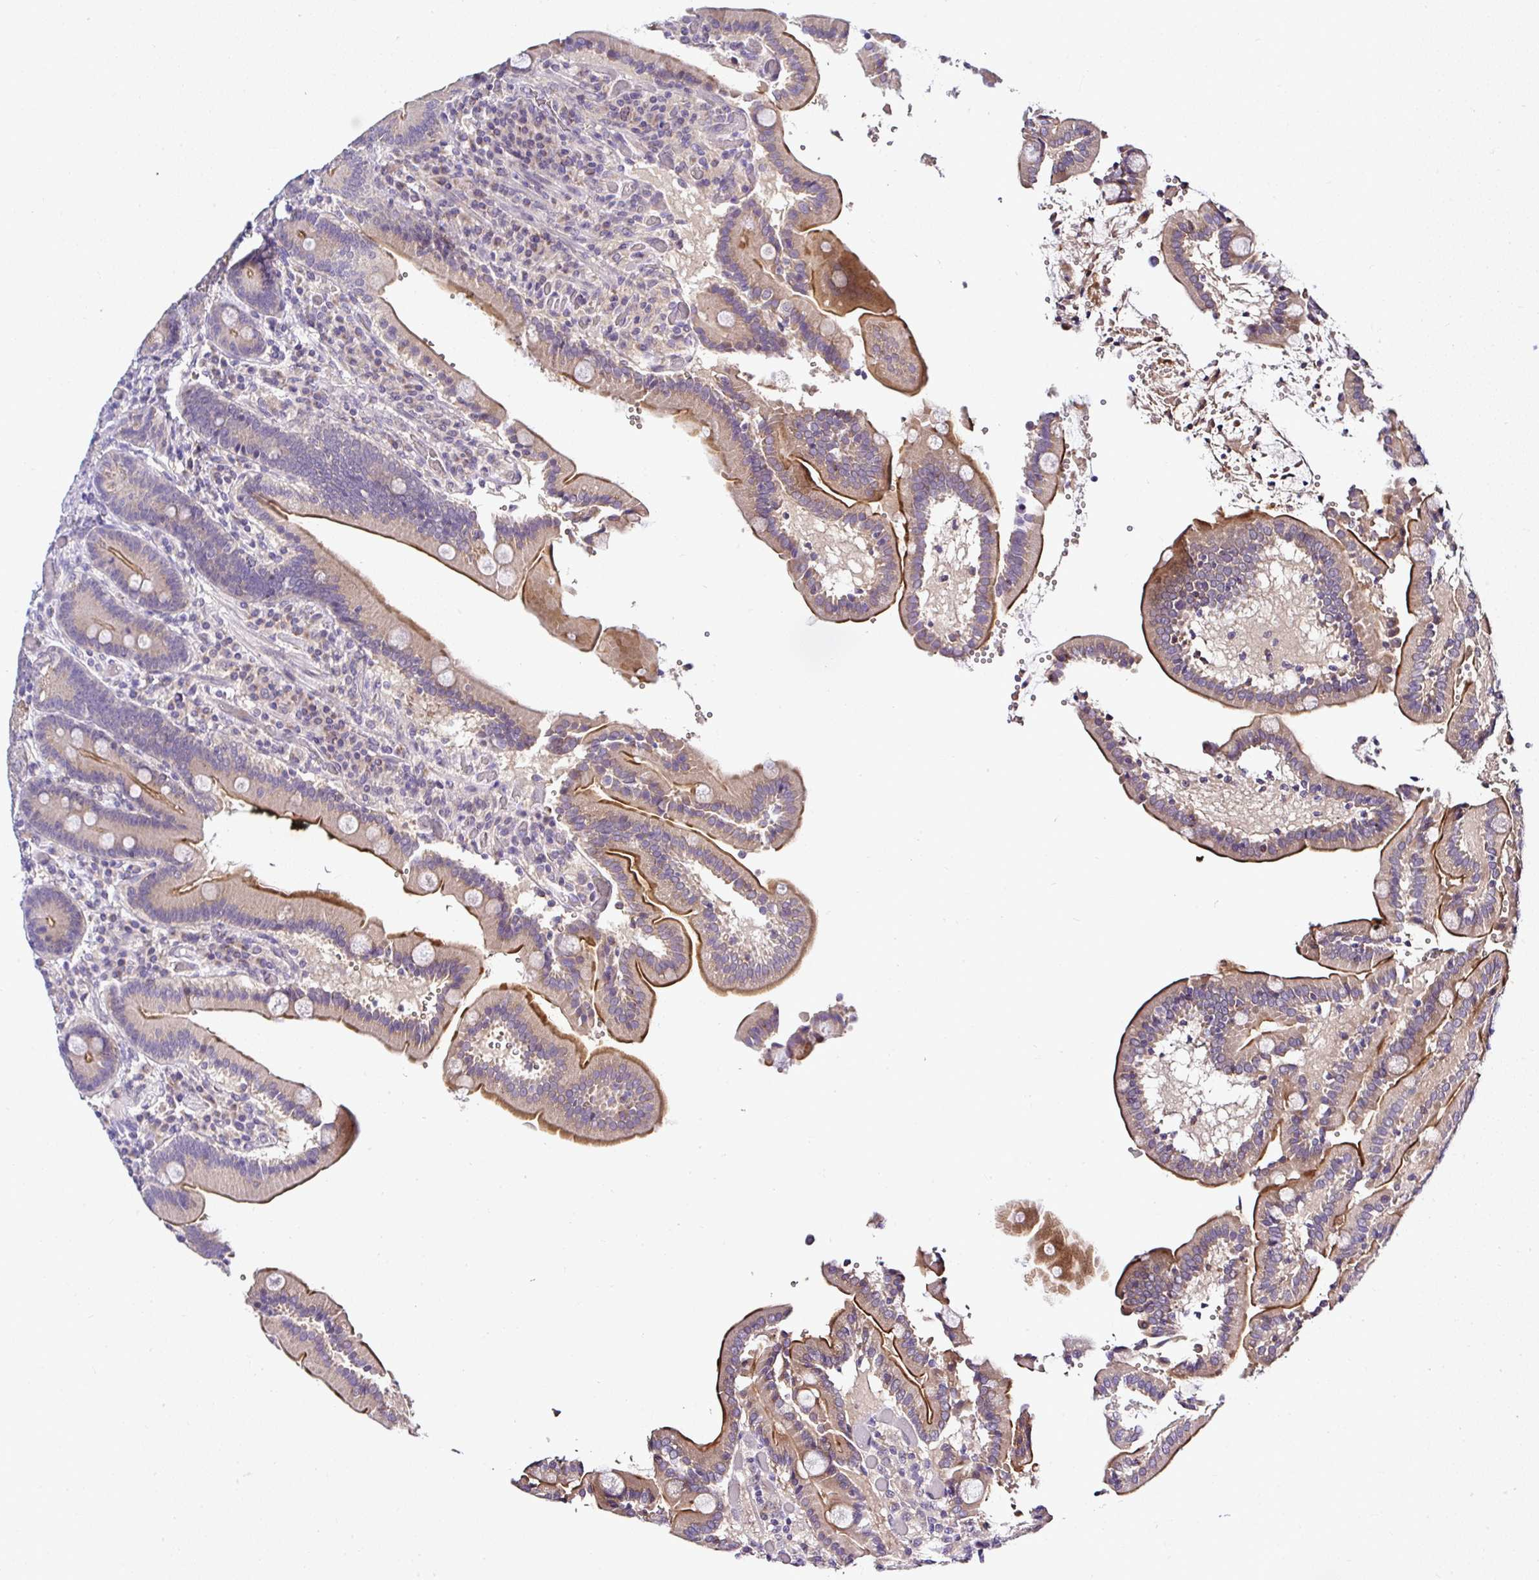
{"staining": {"intensity": "moderate", "quantity": "25%-75%", "location": "cytoplasmic/membranous"}, "tissue": "duodenum", "cell_type": "Glandular cells", "image_type": "normal", "snomed": [{"axis": "morphology", "description": "Normal tissue, NOS"}, {"axis": "topography", "description": "Duodenum"}], "caption": "Brown immunohistochemical staining in normal human duodenum reveals moderate cytoplasmic/membranous expression in approximately 25%-75% of glandular cells. Immunohistochemistry stains the protein in brown and the nuclei are stained blue.", "gene": "DEPDC5", "patient": {"sex": "female", "age": 62}}